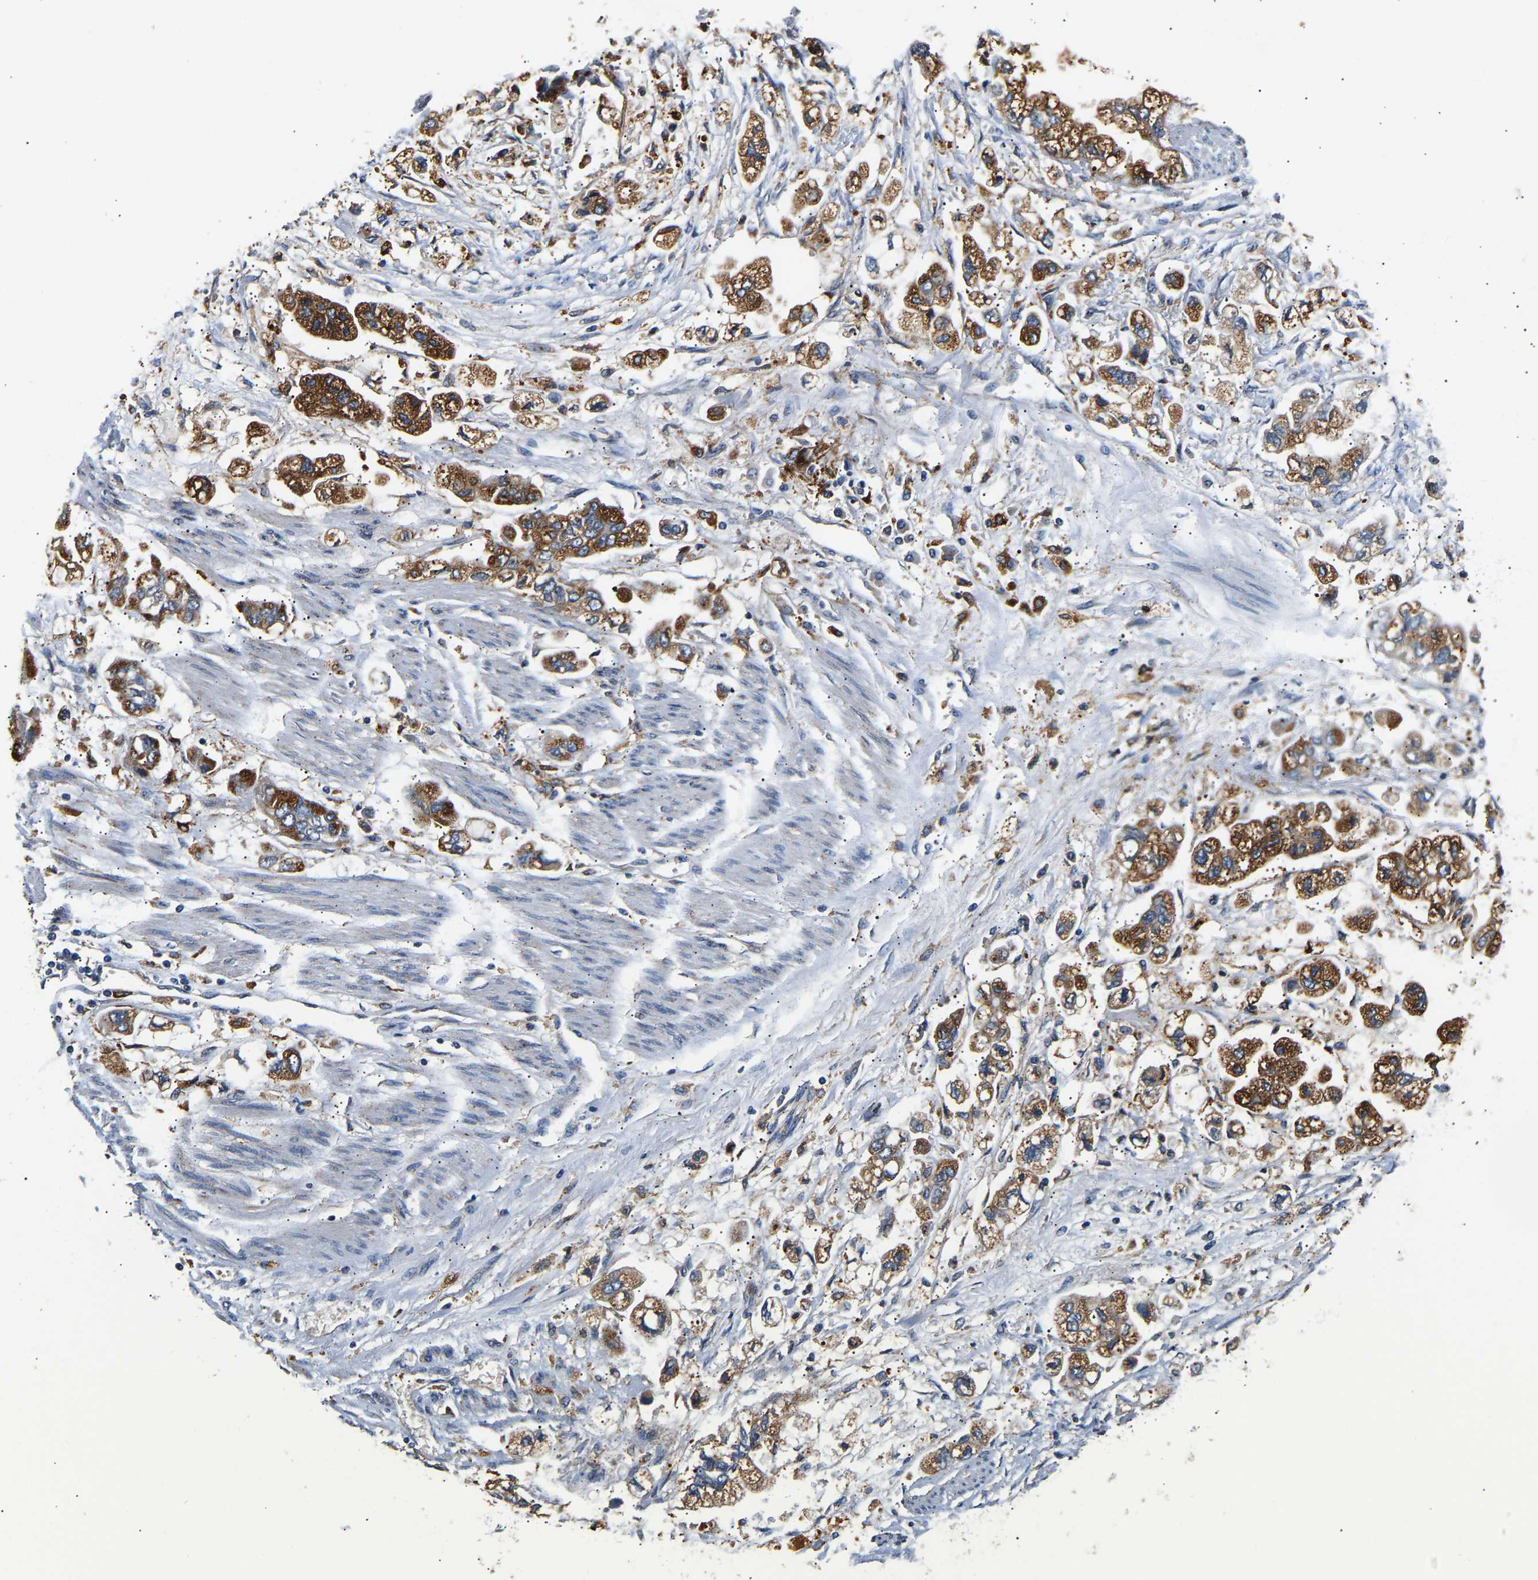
{"staining": {"intensity": "strong", "quantity": ">75%", "location": "cytoplasmic/membranous"}, "tissue": "stomach cancer", "cell_type": "Tumor cells", "image_type": "cancer", "snomed": [{"axis": "morphology", "description": "Normal tissue, NOS"}, {"axis": "morphology", "description": "Adenocarcinoma, NOS"}, {"axis": "topography", "description": "Stomach"}], "caption": "Immunohistochemistry (IHC) micrograph of human stomach adenocarcinoma stained for a protein (brown), which shows high levels of strong cytoplasmic/membranous expression in approximately >75% of tumor cells.", "gene": "SMU1", "patient": {"sex": "male", "age": 62}}